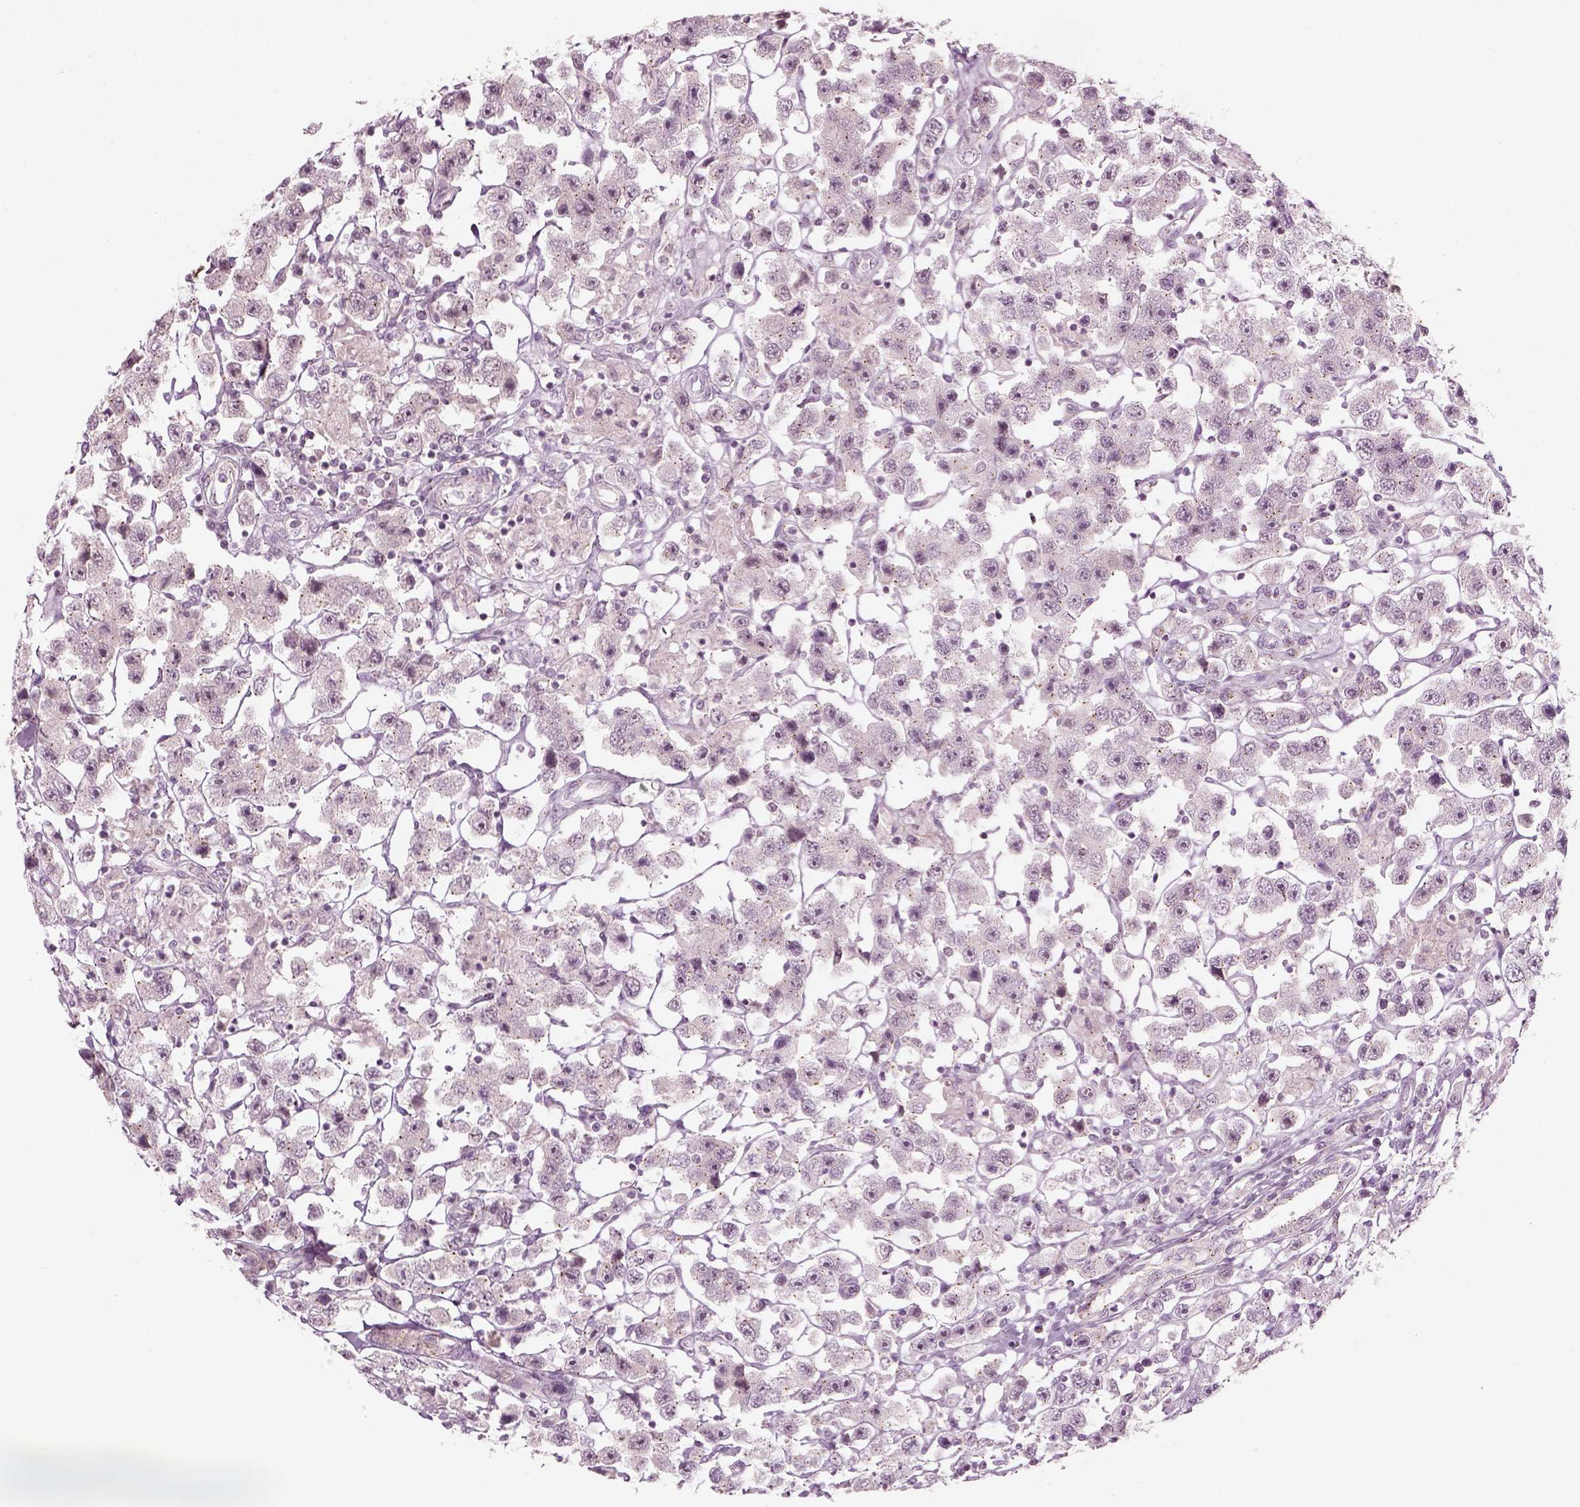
{"staining": {"intensity": "negative", "quantity": "none", "location": "none"}, "tissue": "testis cancer", "cell_type": "Tumor cells", "image_type": "cancer", "snomed": [{"axis": "morphology", "description": "Seminoma, NOS"}, {"axis": "topography", "description": "Testis"}], "caption": "Testis seminoma stained for a protein using immunohistochemistry displays no expression tumor cells.", "gene": "MLIP", "patient": {"sex": "male", "age": 45}}